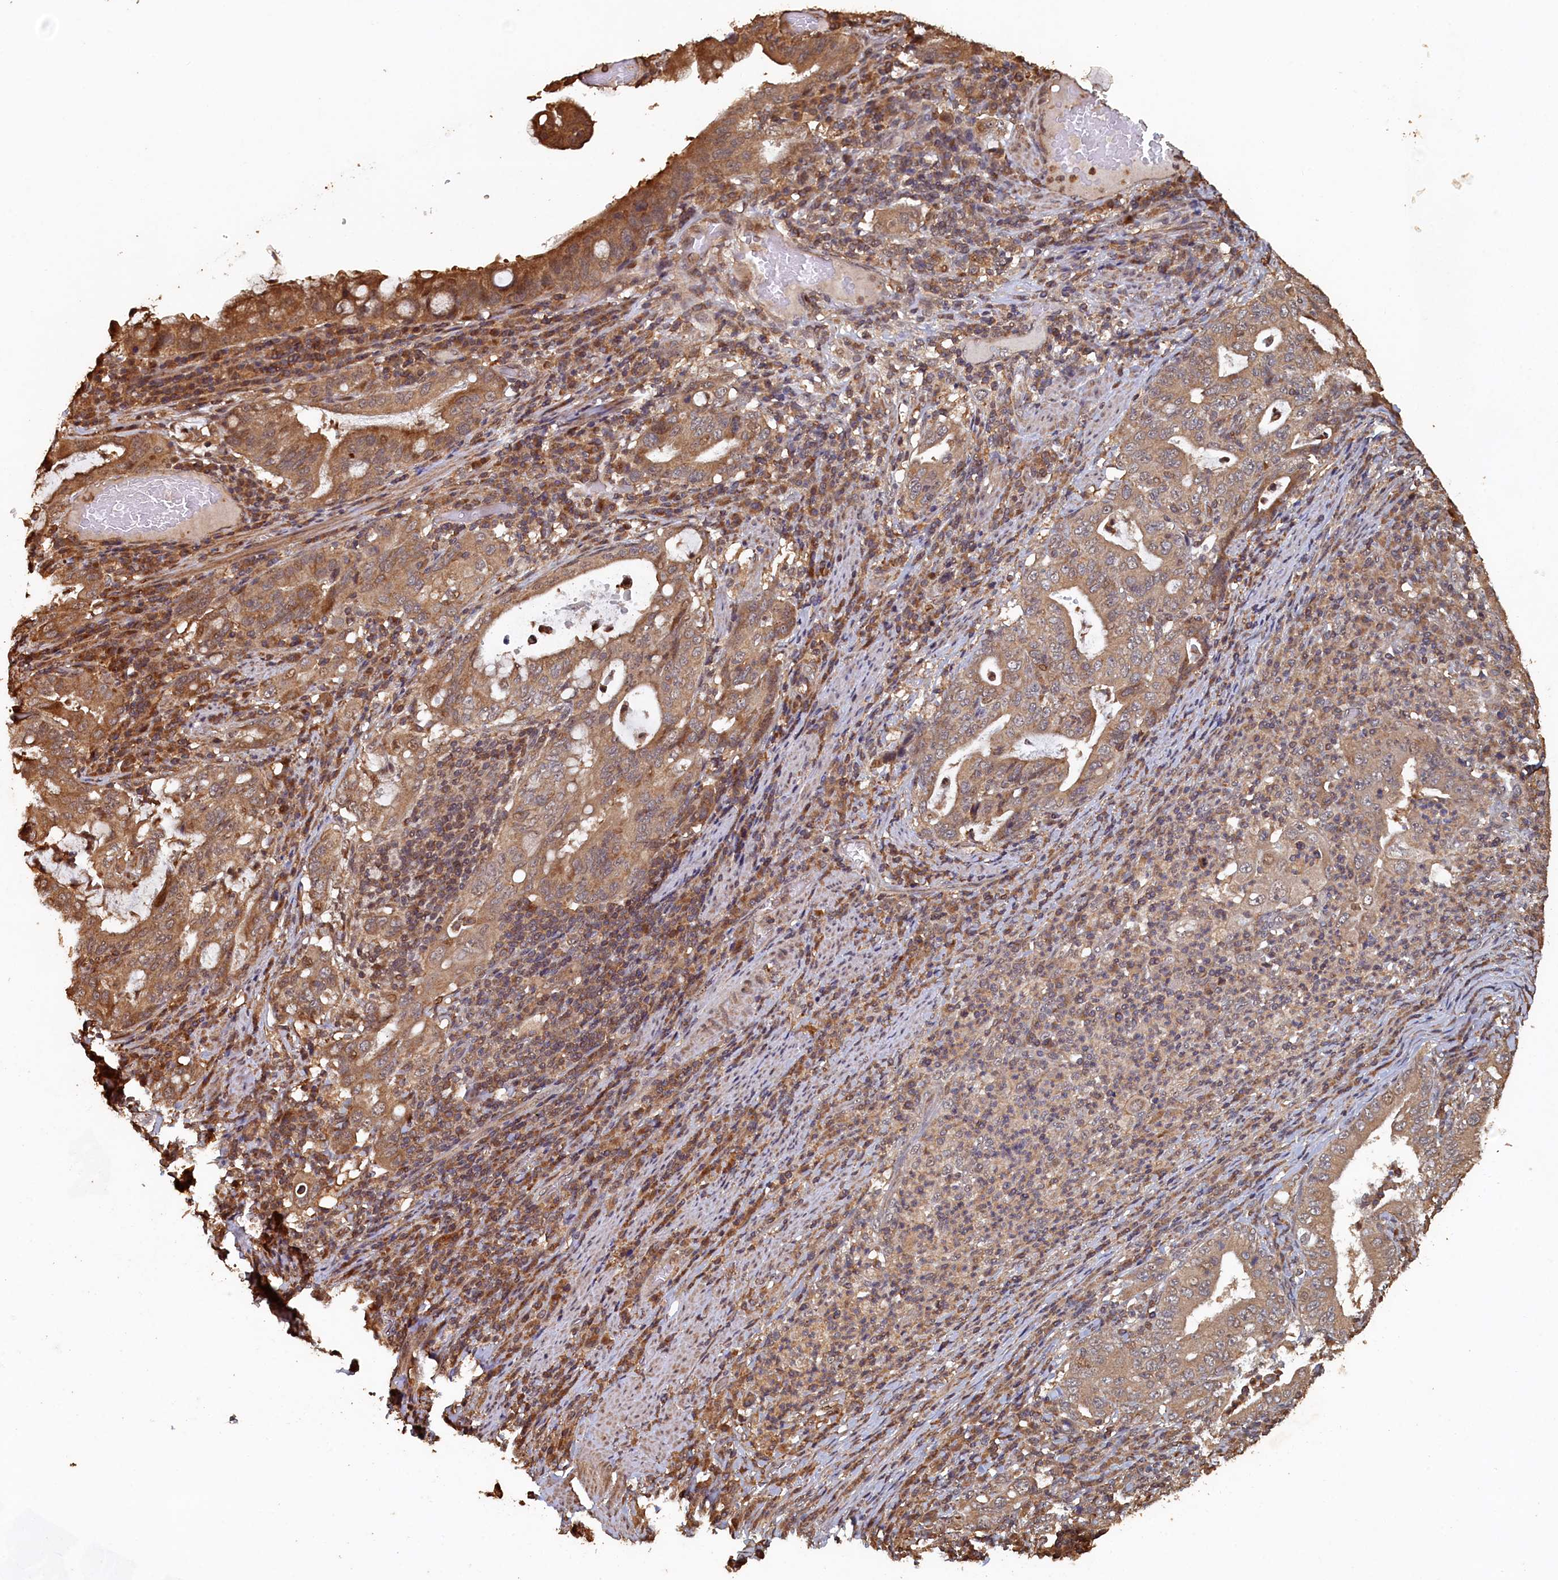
{"staining": {"intensity": "moderate", "quantity": "25%-75%", "location": "cytoplasmic/membranous"}, "tissue": "stomach cancer", "cell_type": "Tumor cells", "image_type": "cancer", "snomed": [{"axis": "morphology", "description": "Normal tissue, NOS"}, {"axis": "morphology", "description": "Adenocarcinoma, NOS"}, {"axis": "topography", "description": "Esophagus"}, {"axis": "topography", "description": "Stomach, upper"}, {"axis": "topography", "description": "Peripheral nerve tissue"}], "caption": "Immunohistochemical staining of human stomach cancer (adenocarcinoma) exhibits medium levels of moderate cytoplasmic/membranous staining in about 25%-75% of tumor cells.", "gene": "PIGN", "patient": {"sex": "male", "age": 62}}